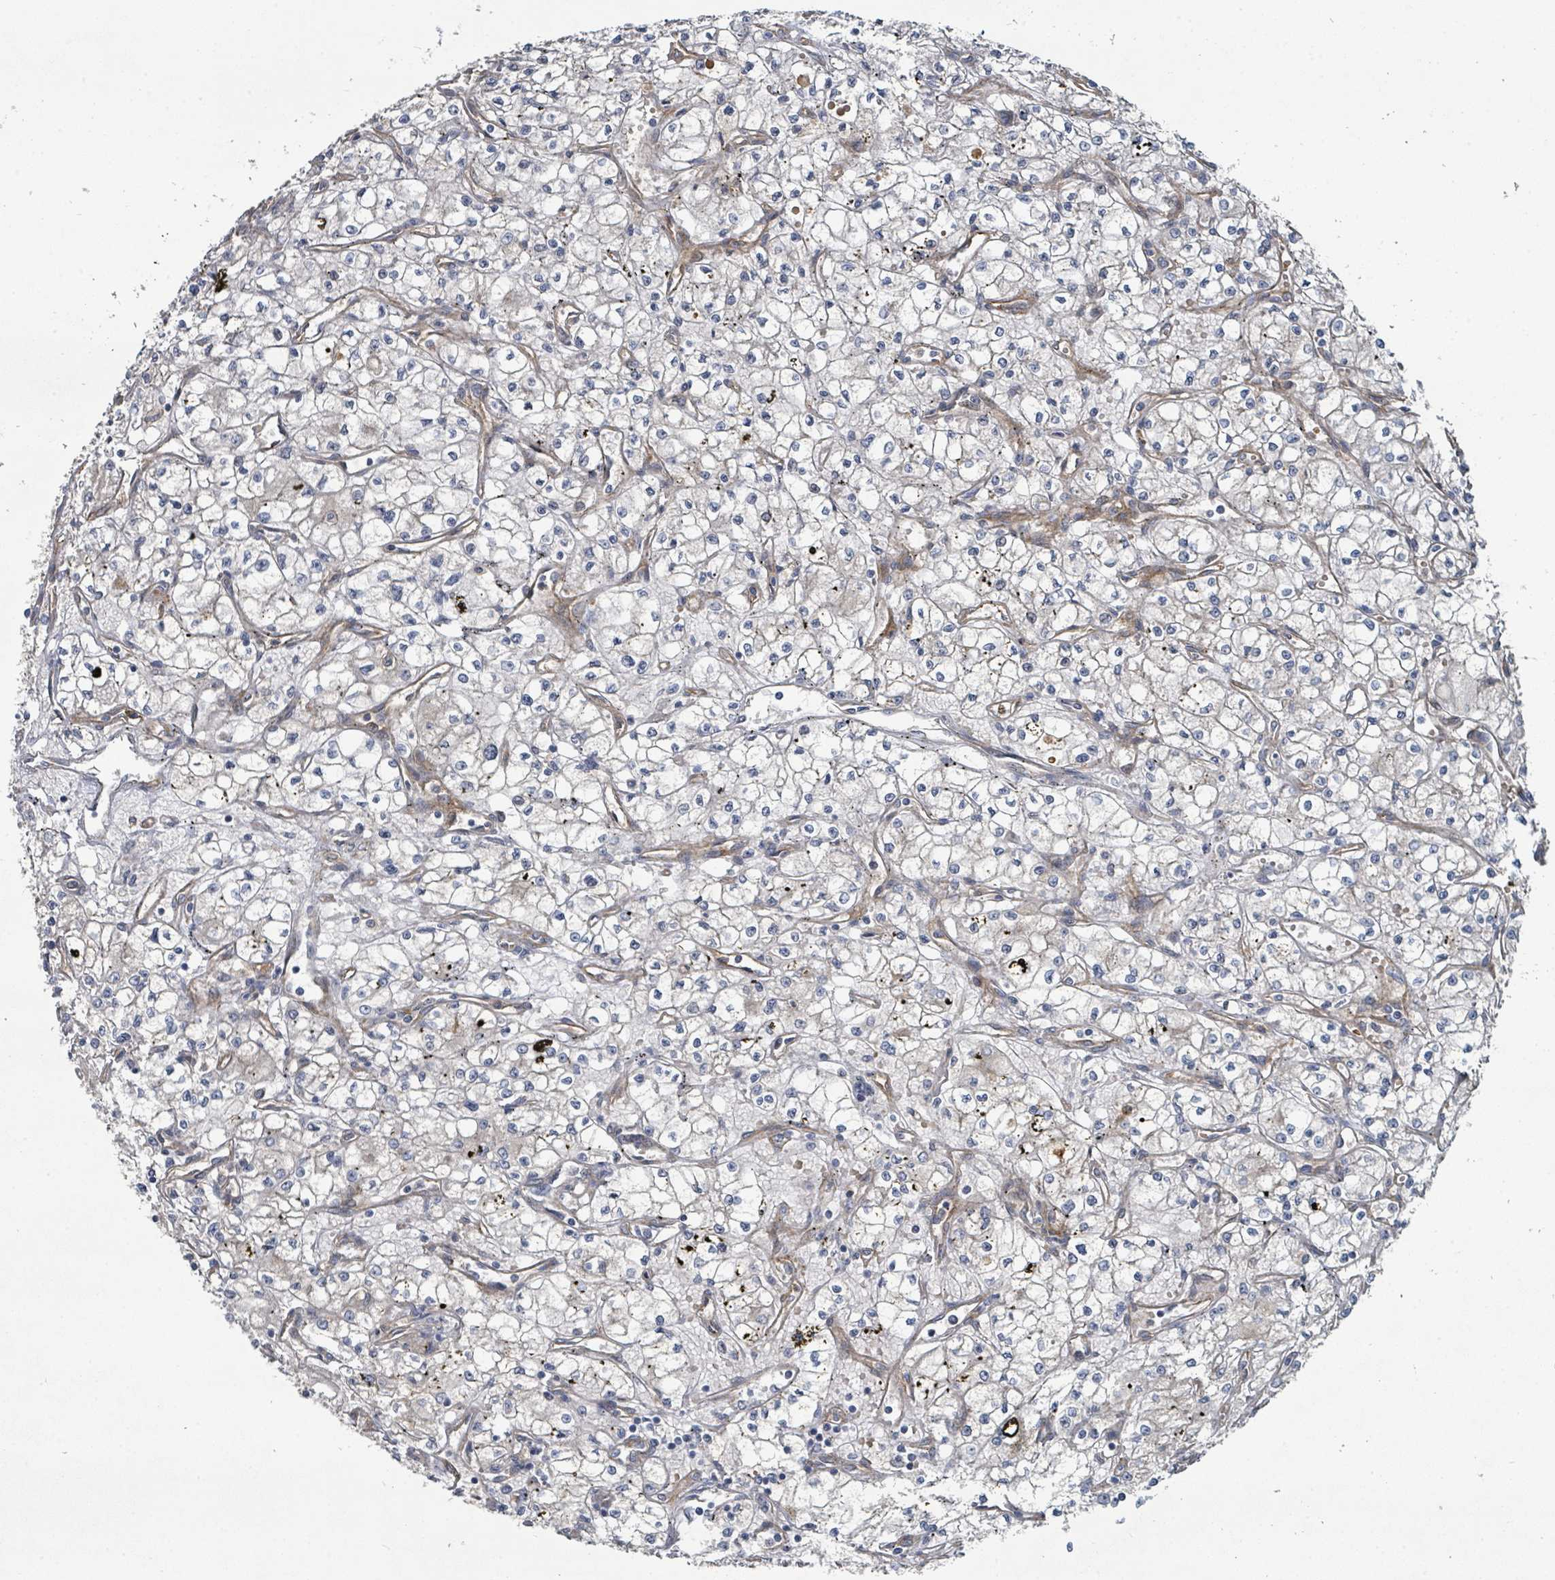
{"staining": {"intensity": "negative", "quantity": "none", "location": "none"}, "tissue": "renal cancer", "cell_type": "Tumor cells", "image_type": "cancer", "snomed": [{"axis": "morphology", "description": "Adenocarcinoma, NOS"}, {"axis": "topography", "description": "Kidney"}], "caption": "Tumor cells are negative for protein expression in human adenocarcinoma (renal).", "gene": "IFIT1", "patient": {"sex": "male", "age": 59}}